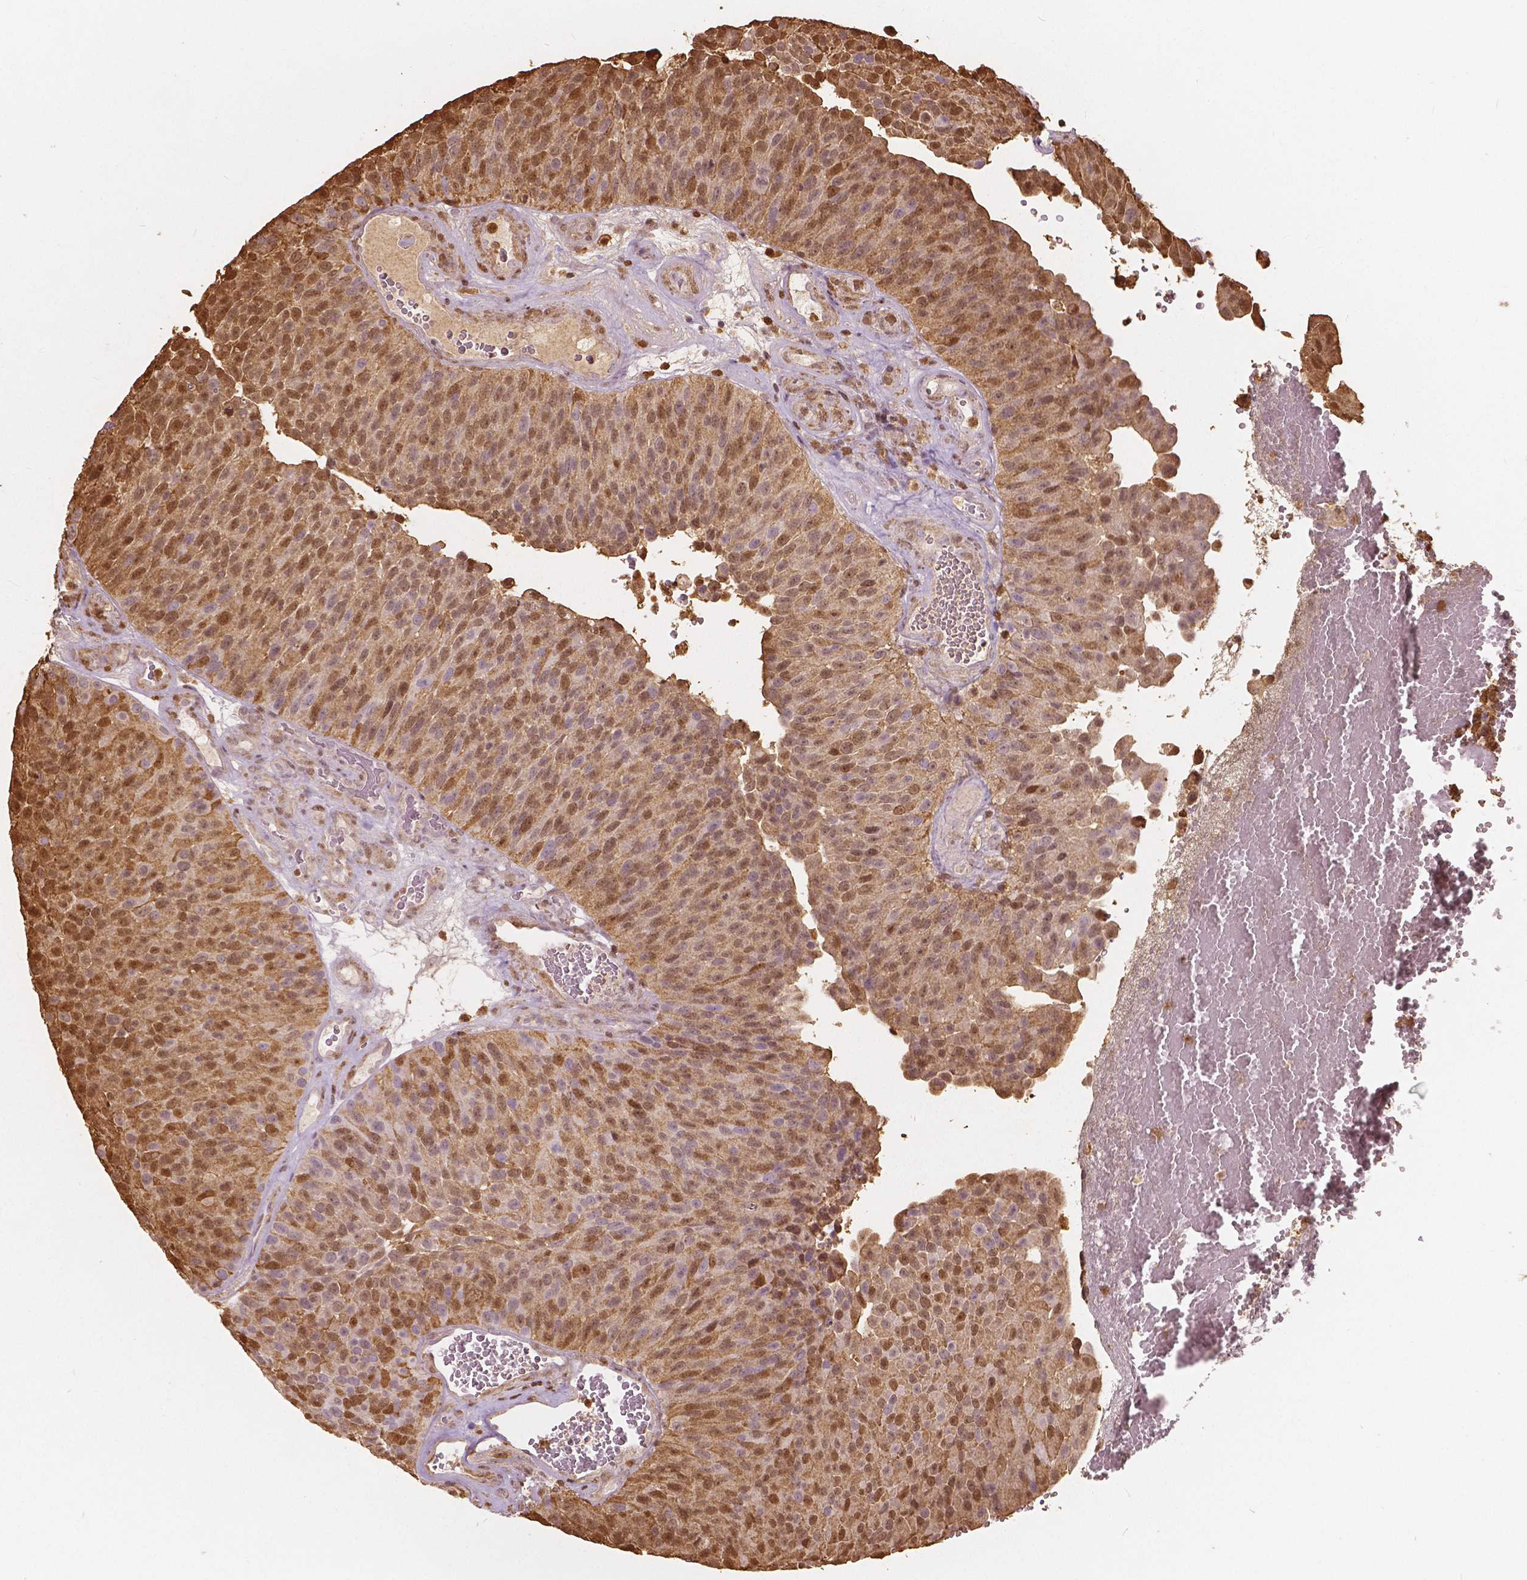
{"staining": {"intensity": "moderate", "quantity": "25%-75%", "location": "cytoplasmic/membranous,nuclear"}, "tissue": "urothelial cancer", "cell_type": "Tumor cells", "image_type": "cancer", "snomed": [{"axis": "morphology", "description": "Urothelial carcinoma, Low grade"}, {"axis": "topography", "description": "Urinary bladder"}], "caption": "Immunohistochemical staining of urothelial cancer demonstrates medium levels of moderate cytoplasmic/membranous and nuclear protein expression in approximately 25%-75% of tumor cells.", "gene": "S100A4", "patient": {"sex": "male", "age": 76}}